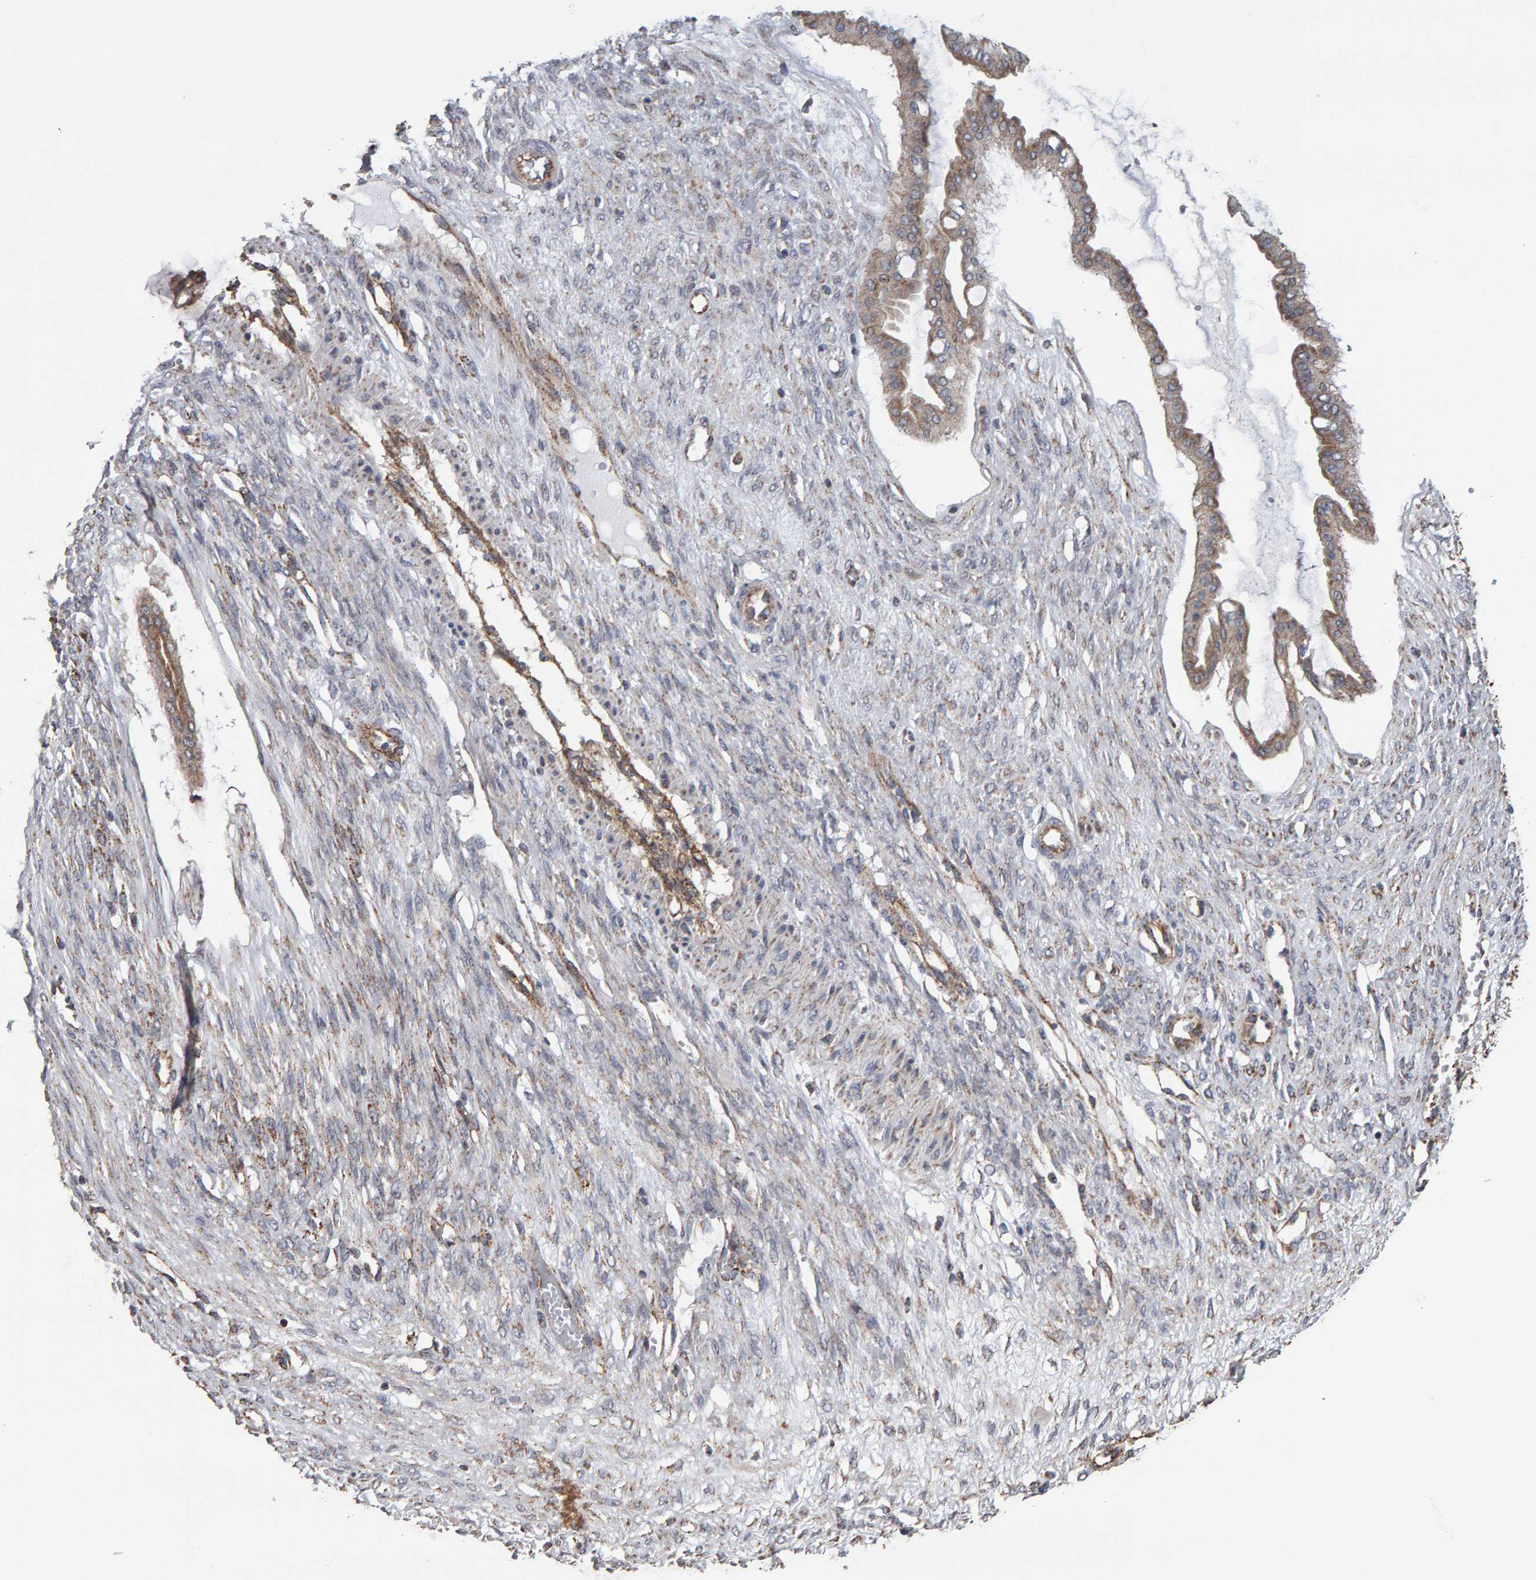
{"staining": {"intensity": "moderate", "quantity": ">75%", "location": "cytoplasmic/membranous"}, "tissue": "ovarian cancer", "cell_type": "Tumor cells", "image_type": "cancer", "snomed": [{"axis": "morphology", "description": "Cystadenocarcinoma, mucinous, NOS"}, {"axis": "topography", "description": "Ovary"}], "caption": "Brown immunohistochemical staining in human ovarian mucinous cystadenocarcinoma reveals moderate cytoplasmic/membranous staining in approximately >75% of tumor cells.", "gene": "TOM1L1", "patient": {"sex": "female", "age": 73}}